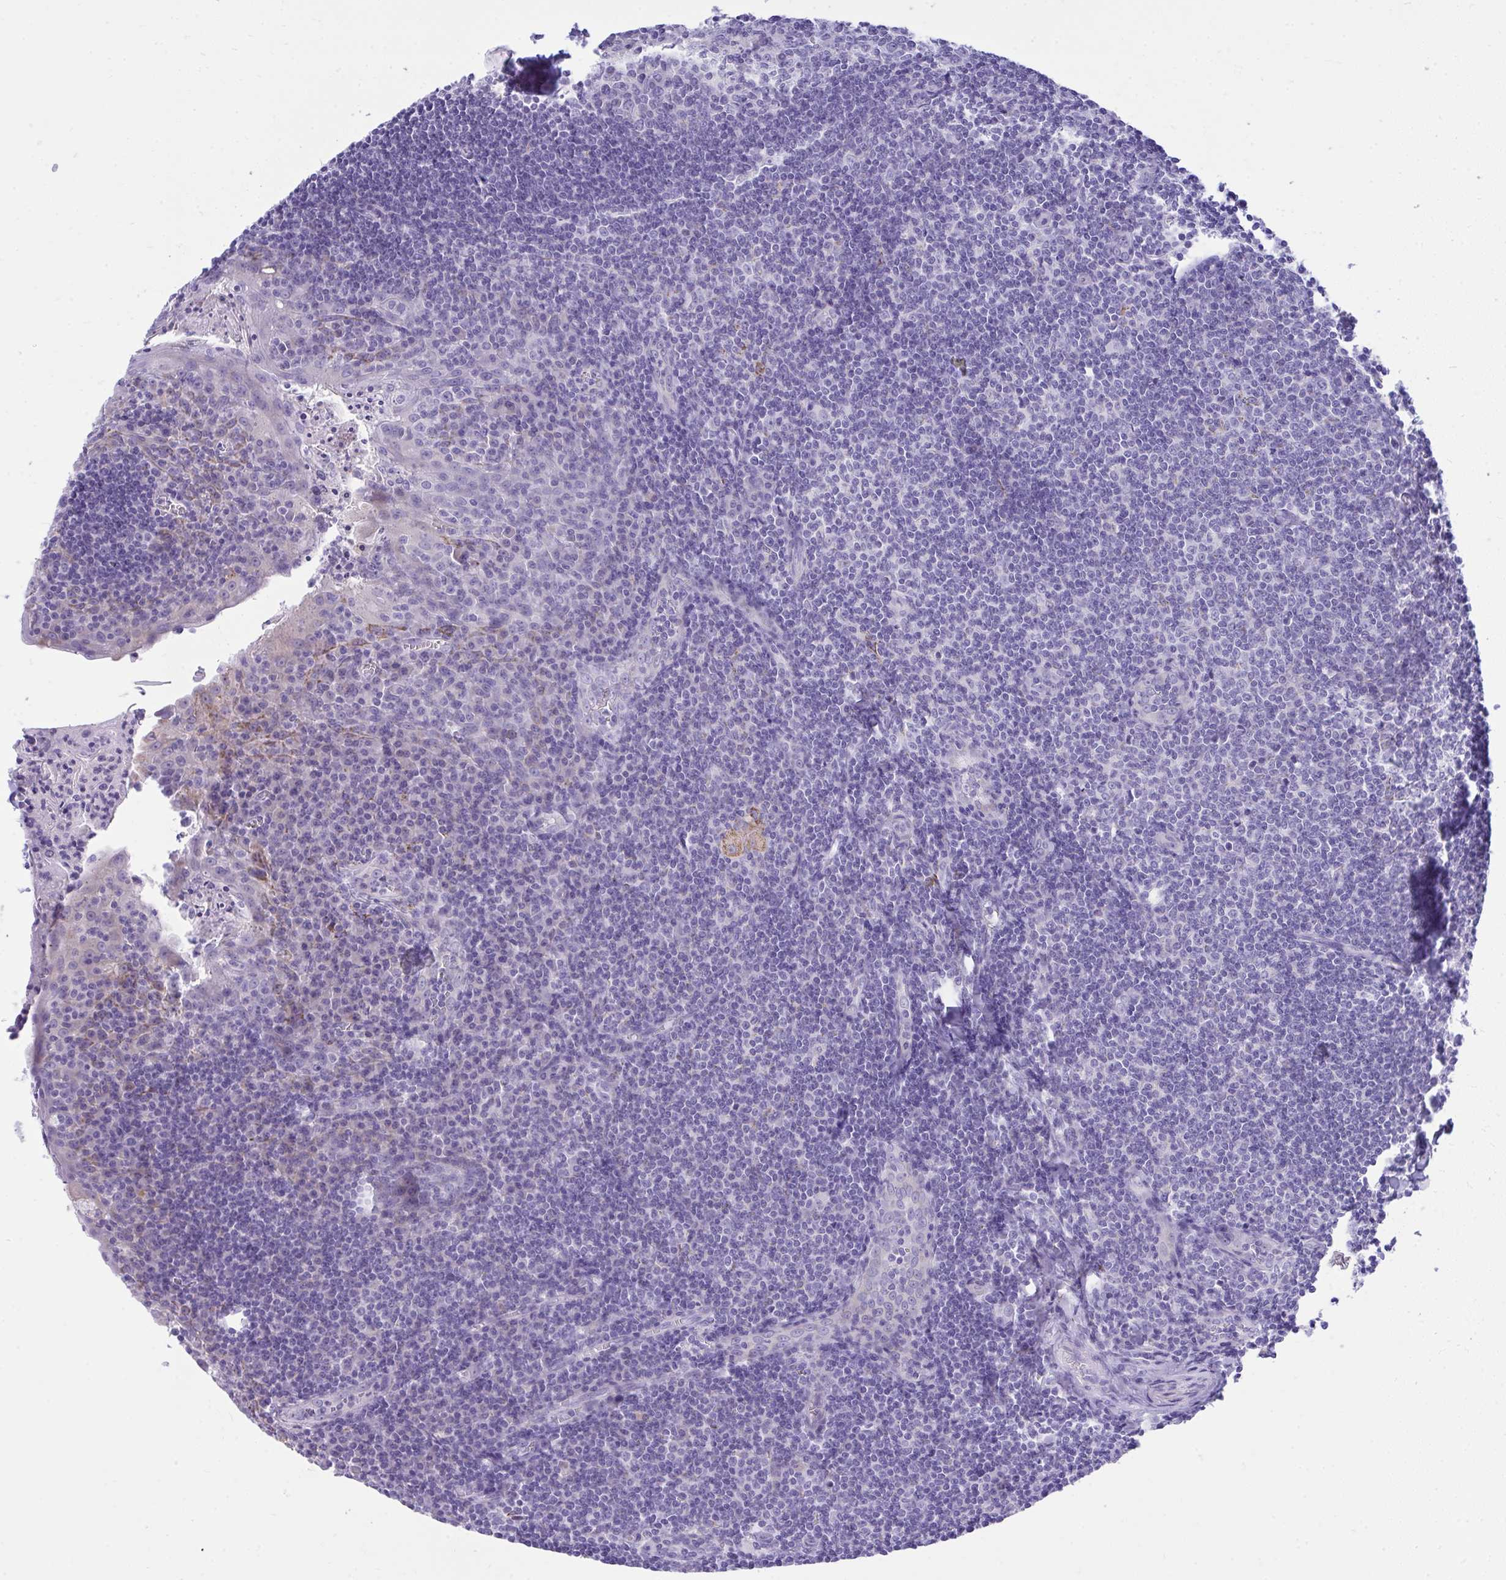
{"staining": {"intensity": "negative", "quantity": "none", "location": "none"}, "tissue": "tonsil", "cell_type": "Germinal center cells", "image_type": "normal", "snomed": [{"axis": "morphology", "description": "Normal tissue, NOS"}, {"axis": "topography", "description": "Tonsil"}], "caption": "Immunohistochemistry (IHC) image of normal tonsil stained for a protein (brown), which reveals no expression in germinal center cells.", "gene": "AIG1", "patient": {"sex": "male", "age": 27}}